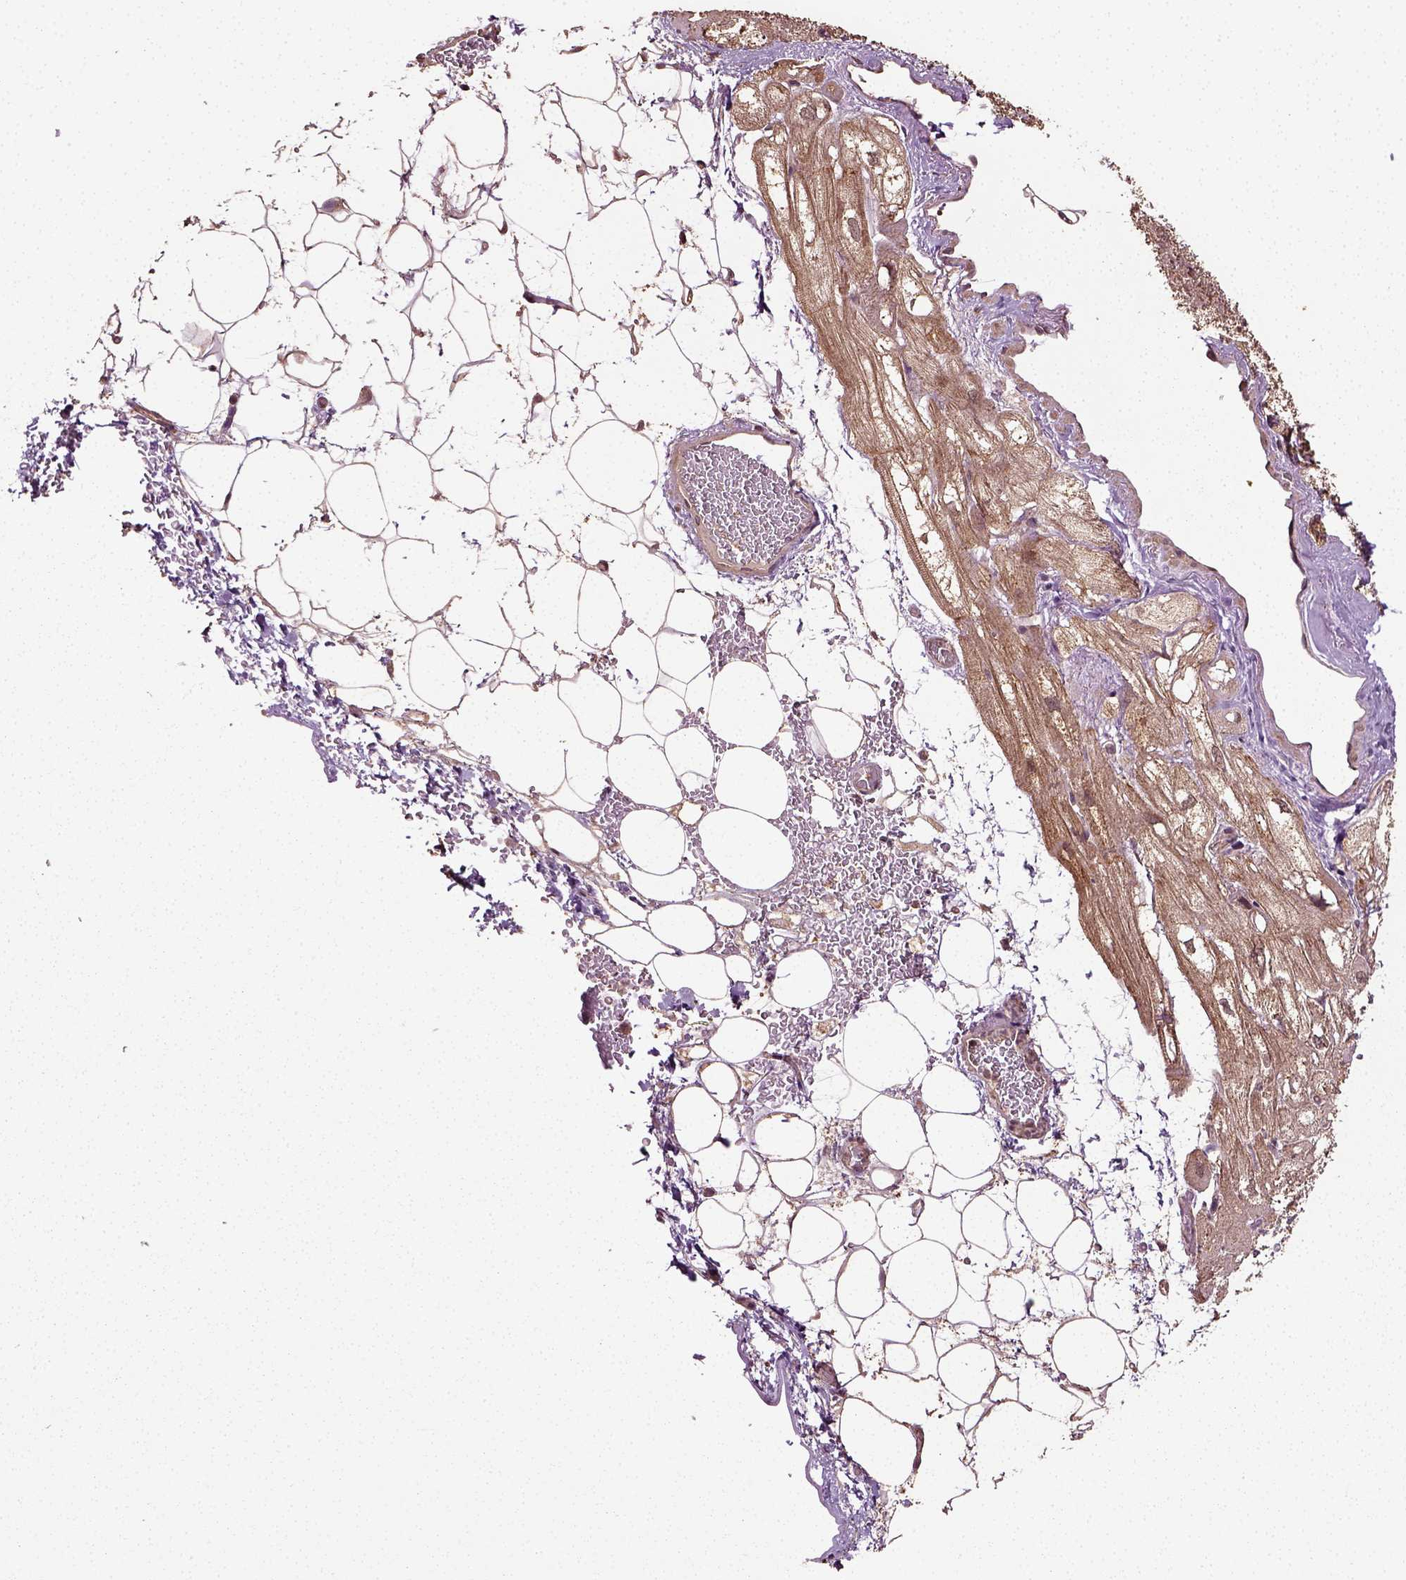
{"staining": {"intensity": "moderate", "quantity": "25%-75%", "location": "cytoplasmic/membranous"}, "tissue": "heart muscle", "cell_type": "Cardiomyocytes", "image_type": "normal", "snomed": [{"axis": "morphology", "description": "Normal tissue, NOS"}, {"axis": "topography", "description": "Heart"}], "caption": "DAB immunohistochemical staining of benign human heart muscle demonstrates moderate cytoplasmic/membranous protein staining in approximately 25%-75% of cardiomyocytes.", "gene": "ERV3", "patient": {"sex": "male", "age": 61}}